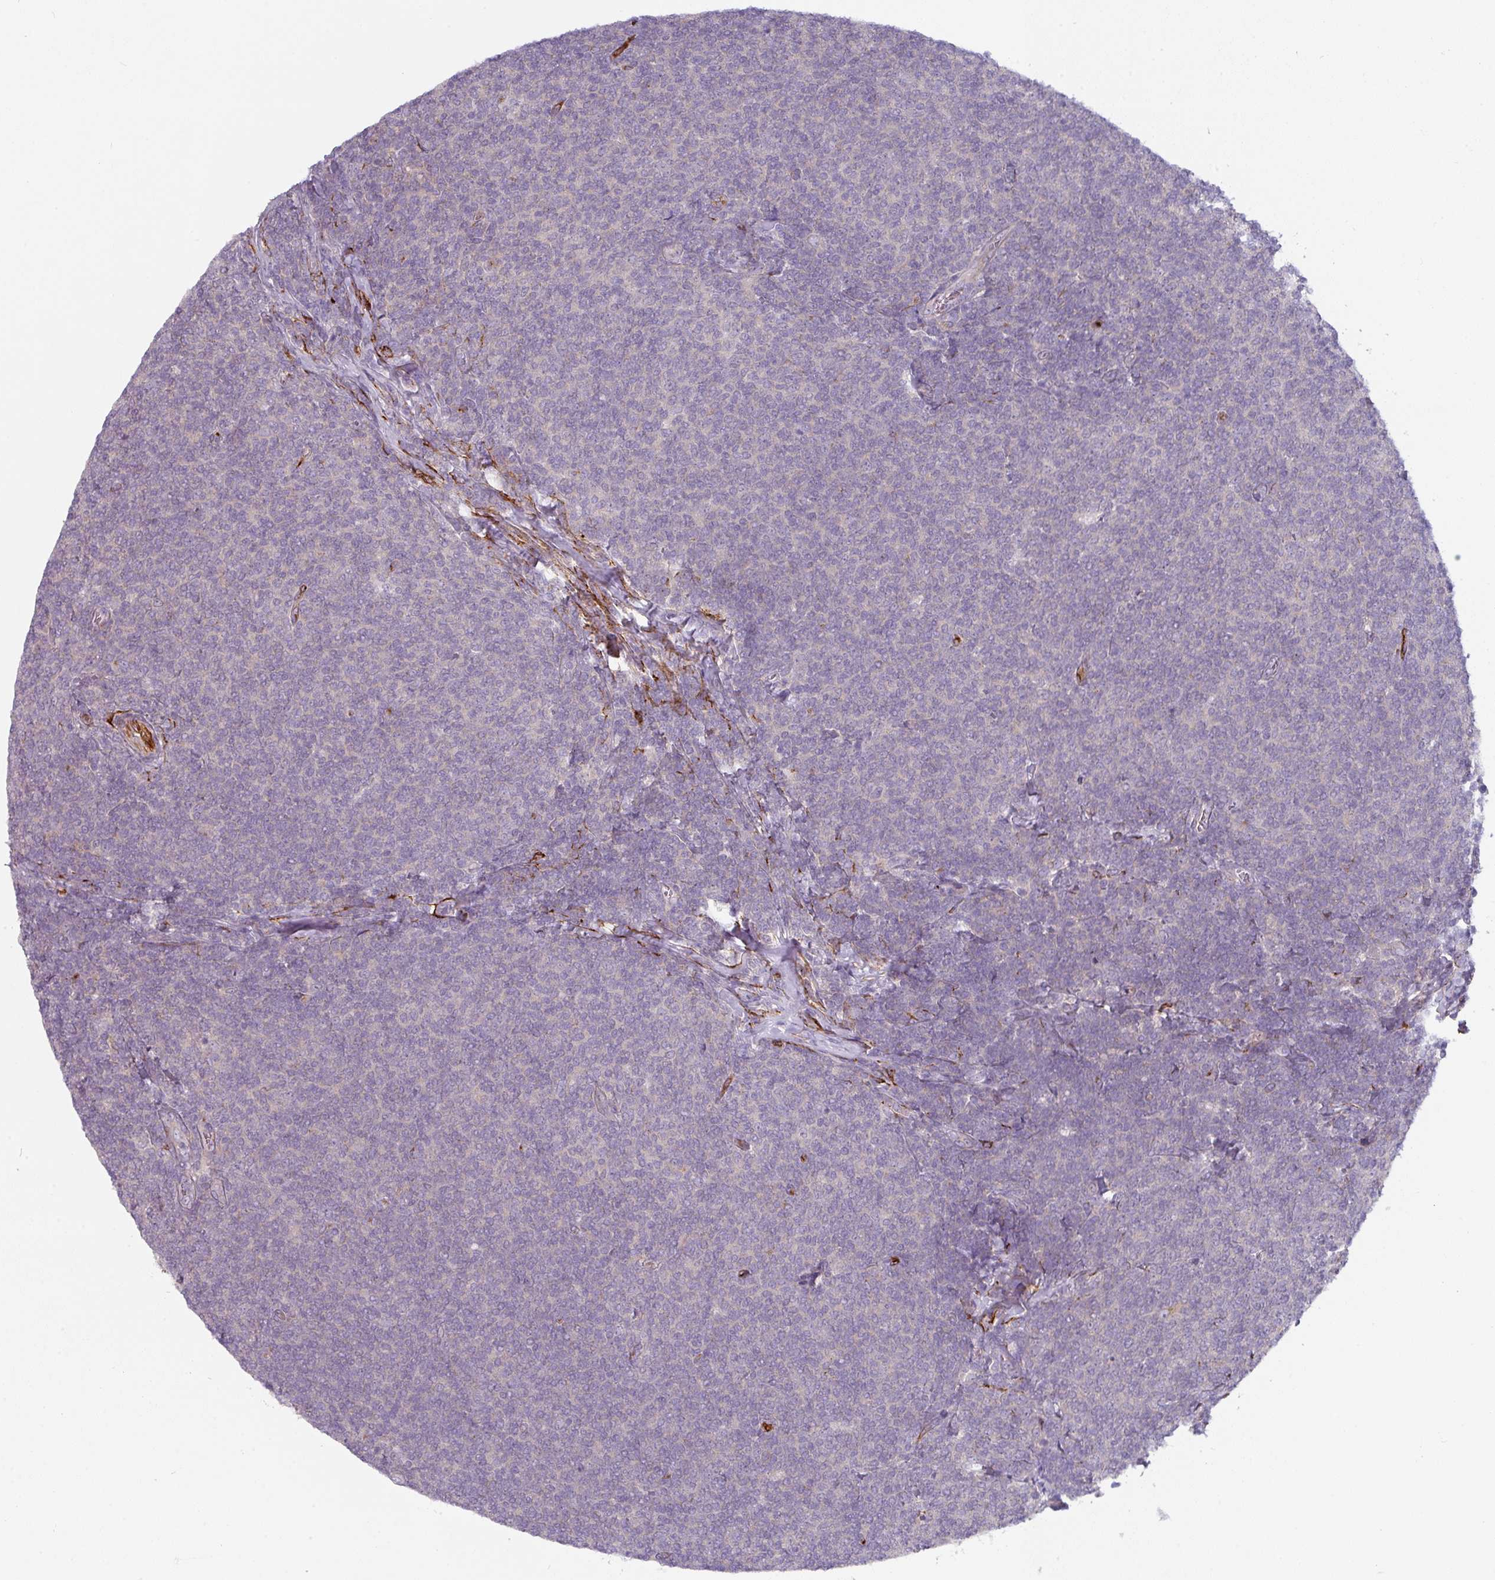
{"staining": {"intensity": "negative", "quantity": "none", "location": "none"}, "tissue": "lymphoma", "cell_type": "Tumor cells", "image_type": "cancer", "snomed": [{"axis": "morphology", "description": "Malignant lymphoma, non-Hodgkin's type, Low grade"}, {"axis": "topography", "description": "Lymph node"}], "caption": "IHC of lymphoma reveals no positivity in tumor cells.", "gene": "PRODH2", "patient": {"sex": "male", "age": 52}}